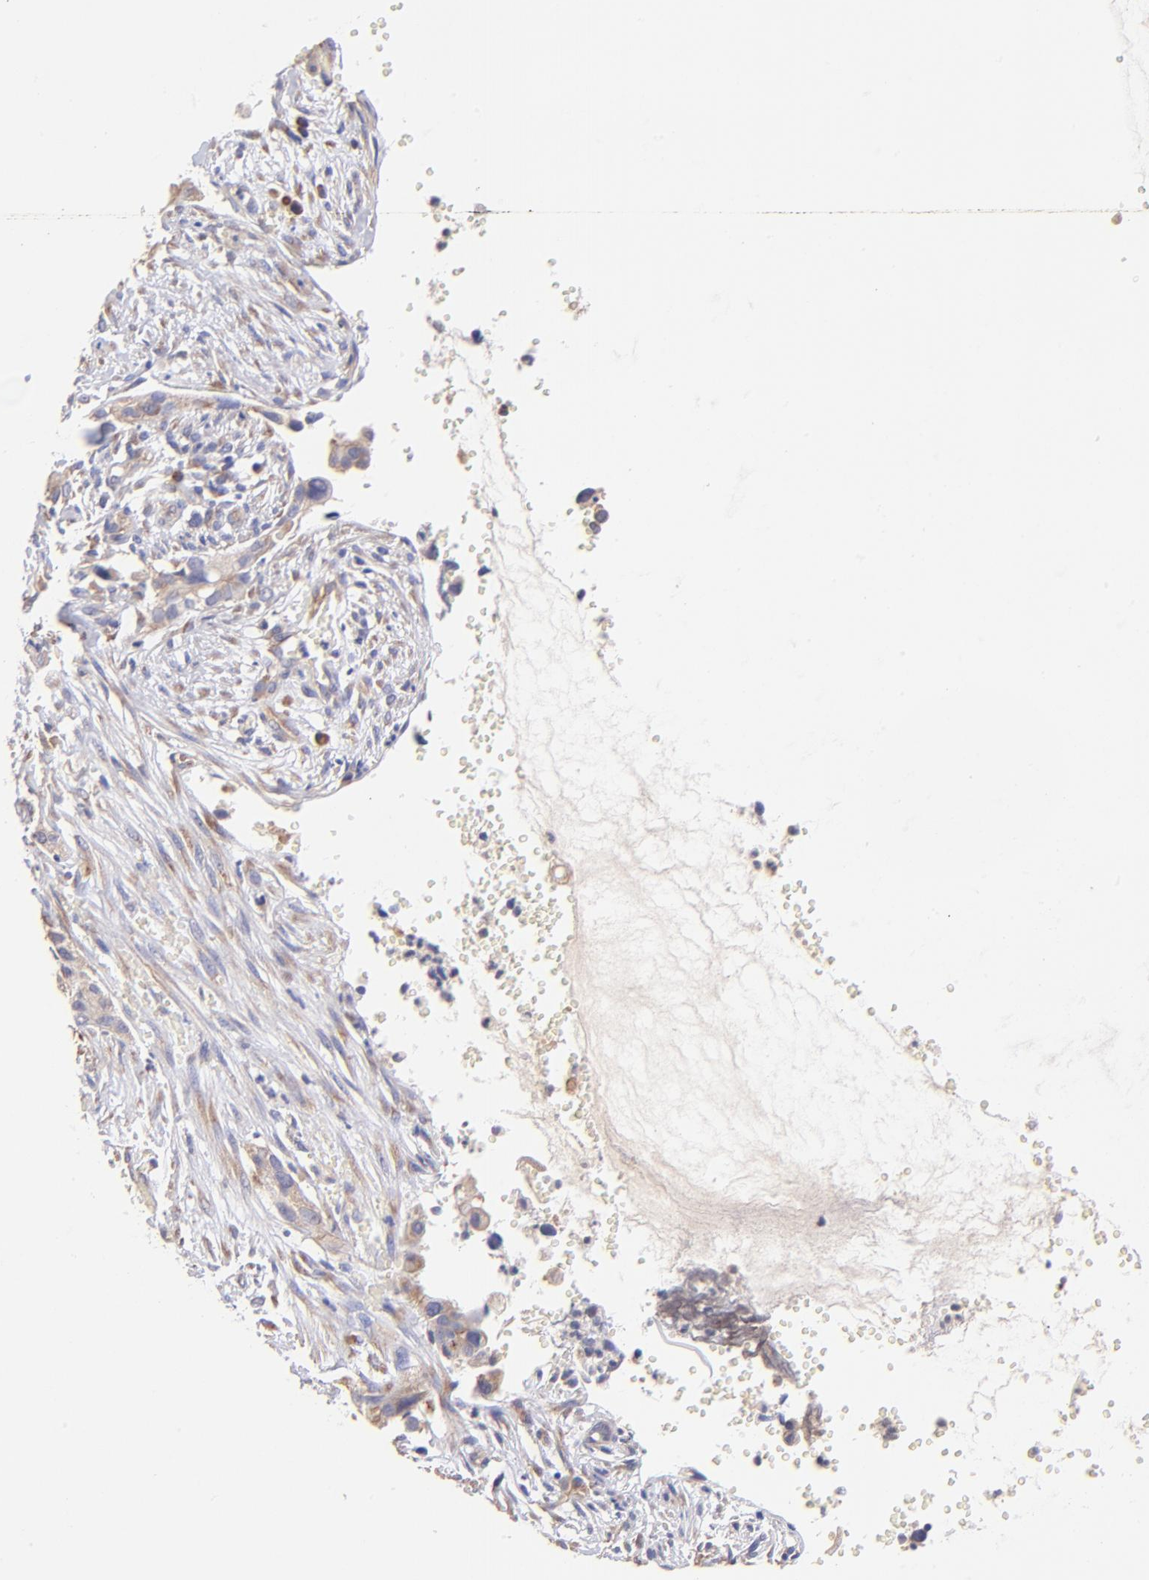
{"staining": {"intensity": "weak", "quantity": ">75%", "location": "cytoplasmic/membranous"}, "tissue": "cervical cancer", "cell_type": "Tumor cells", "image_type": "cancer", "snomed": [{"axis": "morphology", "description": "Normal tissue, NOS"}, {"axis": "morphology", "description": "Squamous cell carcinoma, NOS"}, {"axis": "topography", "description": "Cervix"}], "caption": "A brown stain shows weak cytoplasmic/membranous positivity of a protein in human cervical cancer (squamous cell carcinoma) tumor cells.", "gene": "RPL11", "patient": {"sex": "female", "age": 45}}